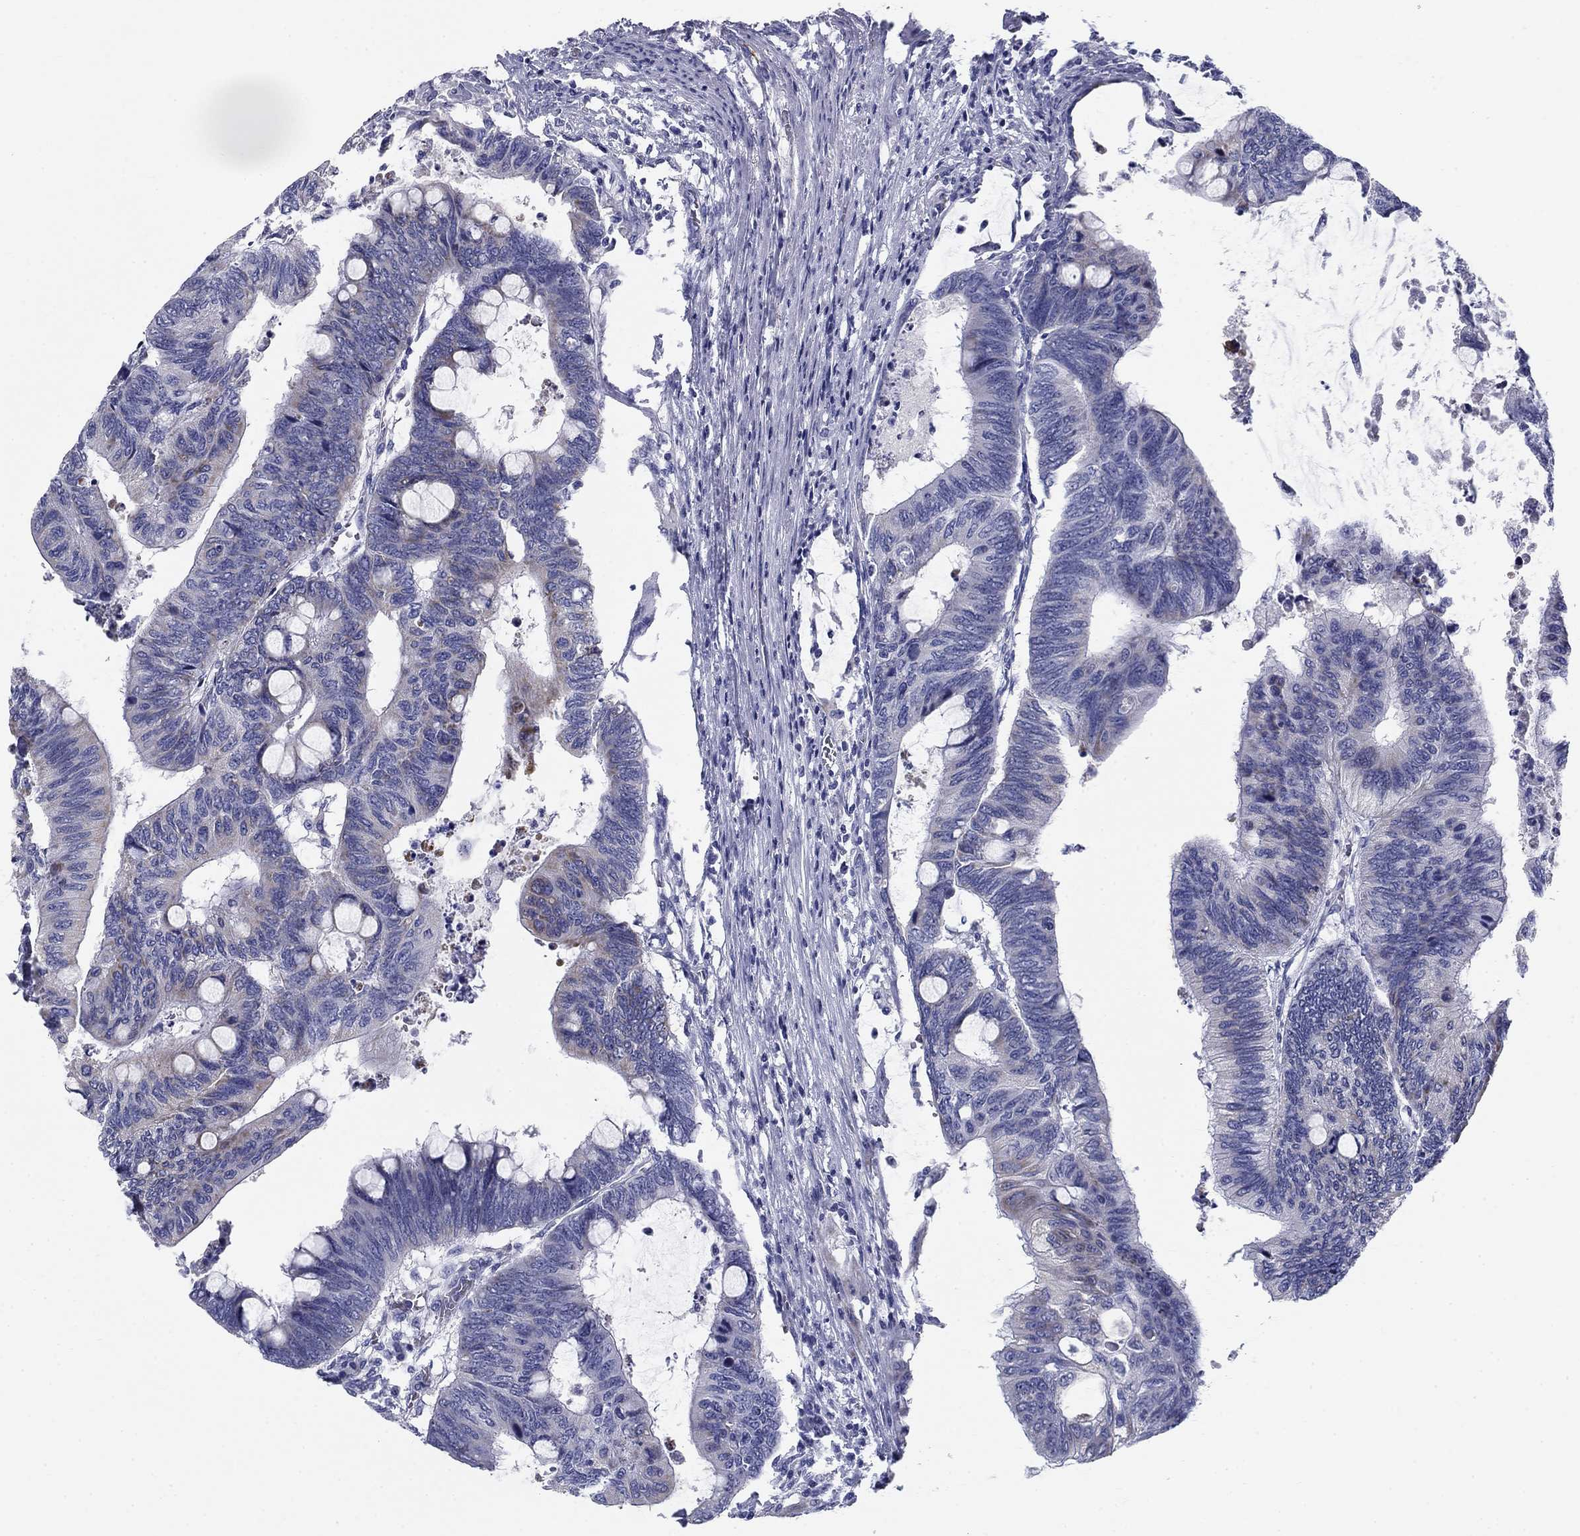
{"staining": {"intensity": "weak", "quantity": "25%-75%", "location": "cytoplasmic/membranous"}, "tissue": "colorectal cancer", "cell_type": "Tumor cells", "image_type": "cancer", "snomed": [{"axis": "morphology", "description": "Normal tissue, NOS"}, {"axis": "morphology", "description": "Adenocarcinoma, NOS"}, {"axis": "topography", "description": "Rectum"}, {"axis": "topography", "description": "Peripheral nerve tissue"}], "caption": "Tumor cells exhibit low levels of weak cytoplasmic/membranous expression in approximately 25%-75% of cells in human colorectal cancer.", "gene": "UPB1", "patient": {"sex": "male", "age": 92}}